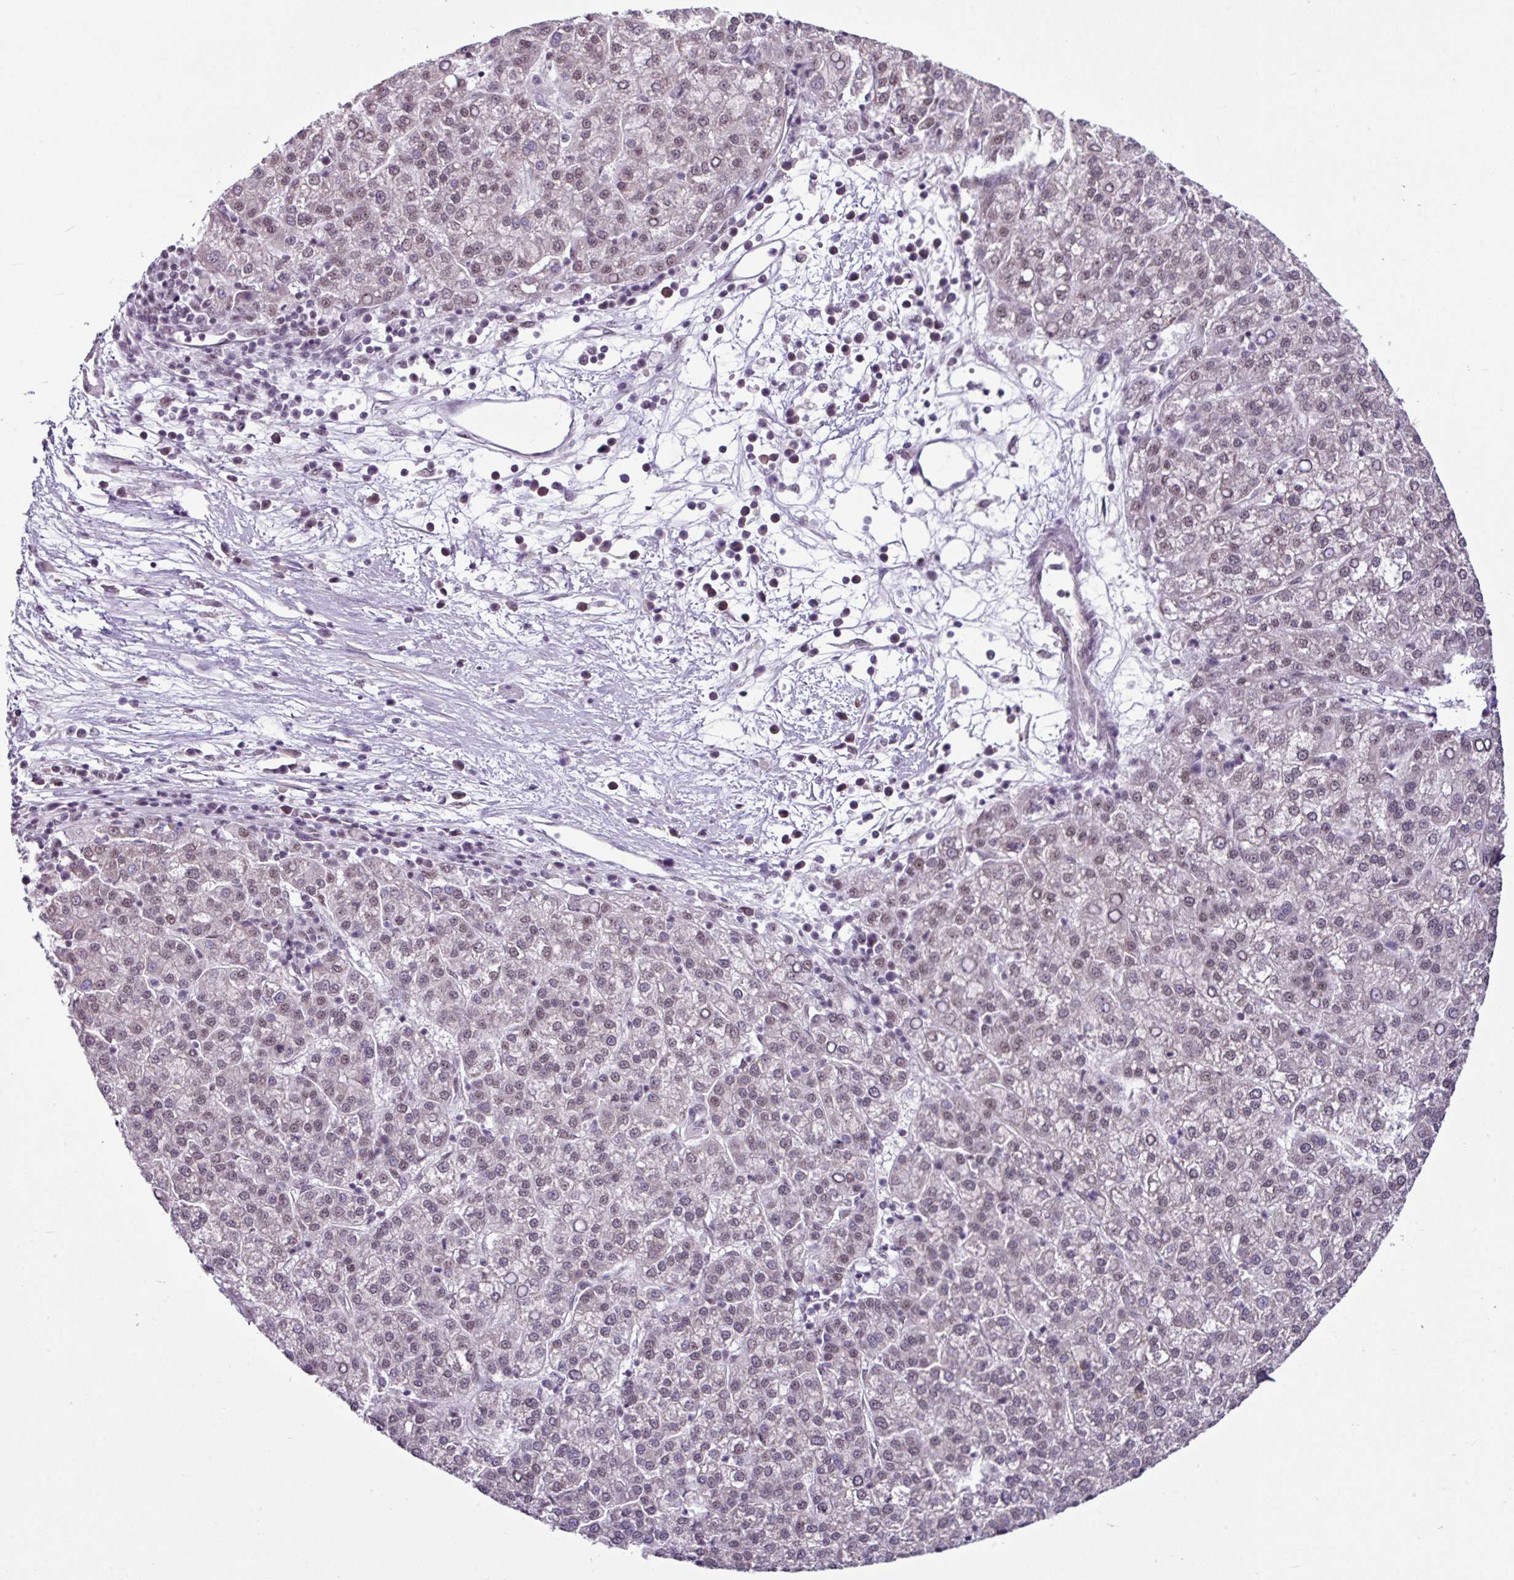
{"staining": {"intensity": "moderate", "quantity": ">75%", "location": "nuclear"}, "tissue": "liver cancer", "cell_type": "Tumor cells", "image_type": "cancer", "snomed": [{"axis": "morphology", "description": "Carcinoma, Hepatocellular, NOS"}, {"axis": "topography", "description": "Liver"}], "caption": "Liver cancer (hepatocellular carcinoma) was stained to show a protein in brown. There is medium levels of moderate nuclear expression in about >75% of tumor cells.", "gene": "UTP18", "patient": {"sex": "female", "age": 58}}